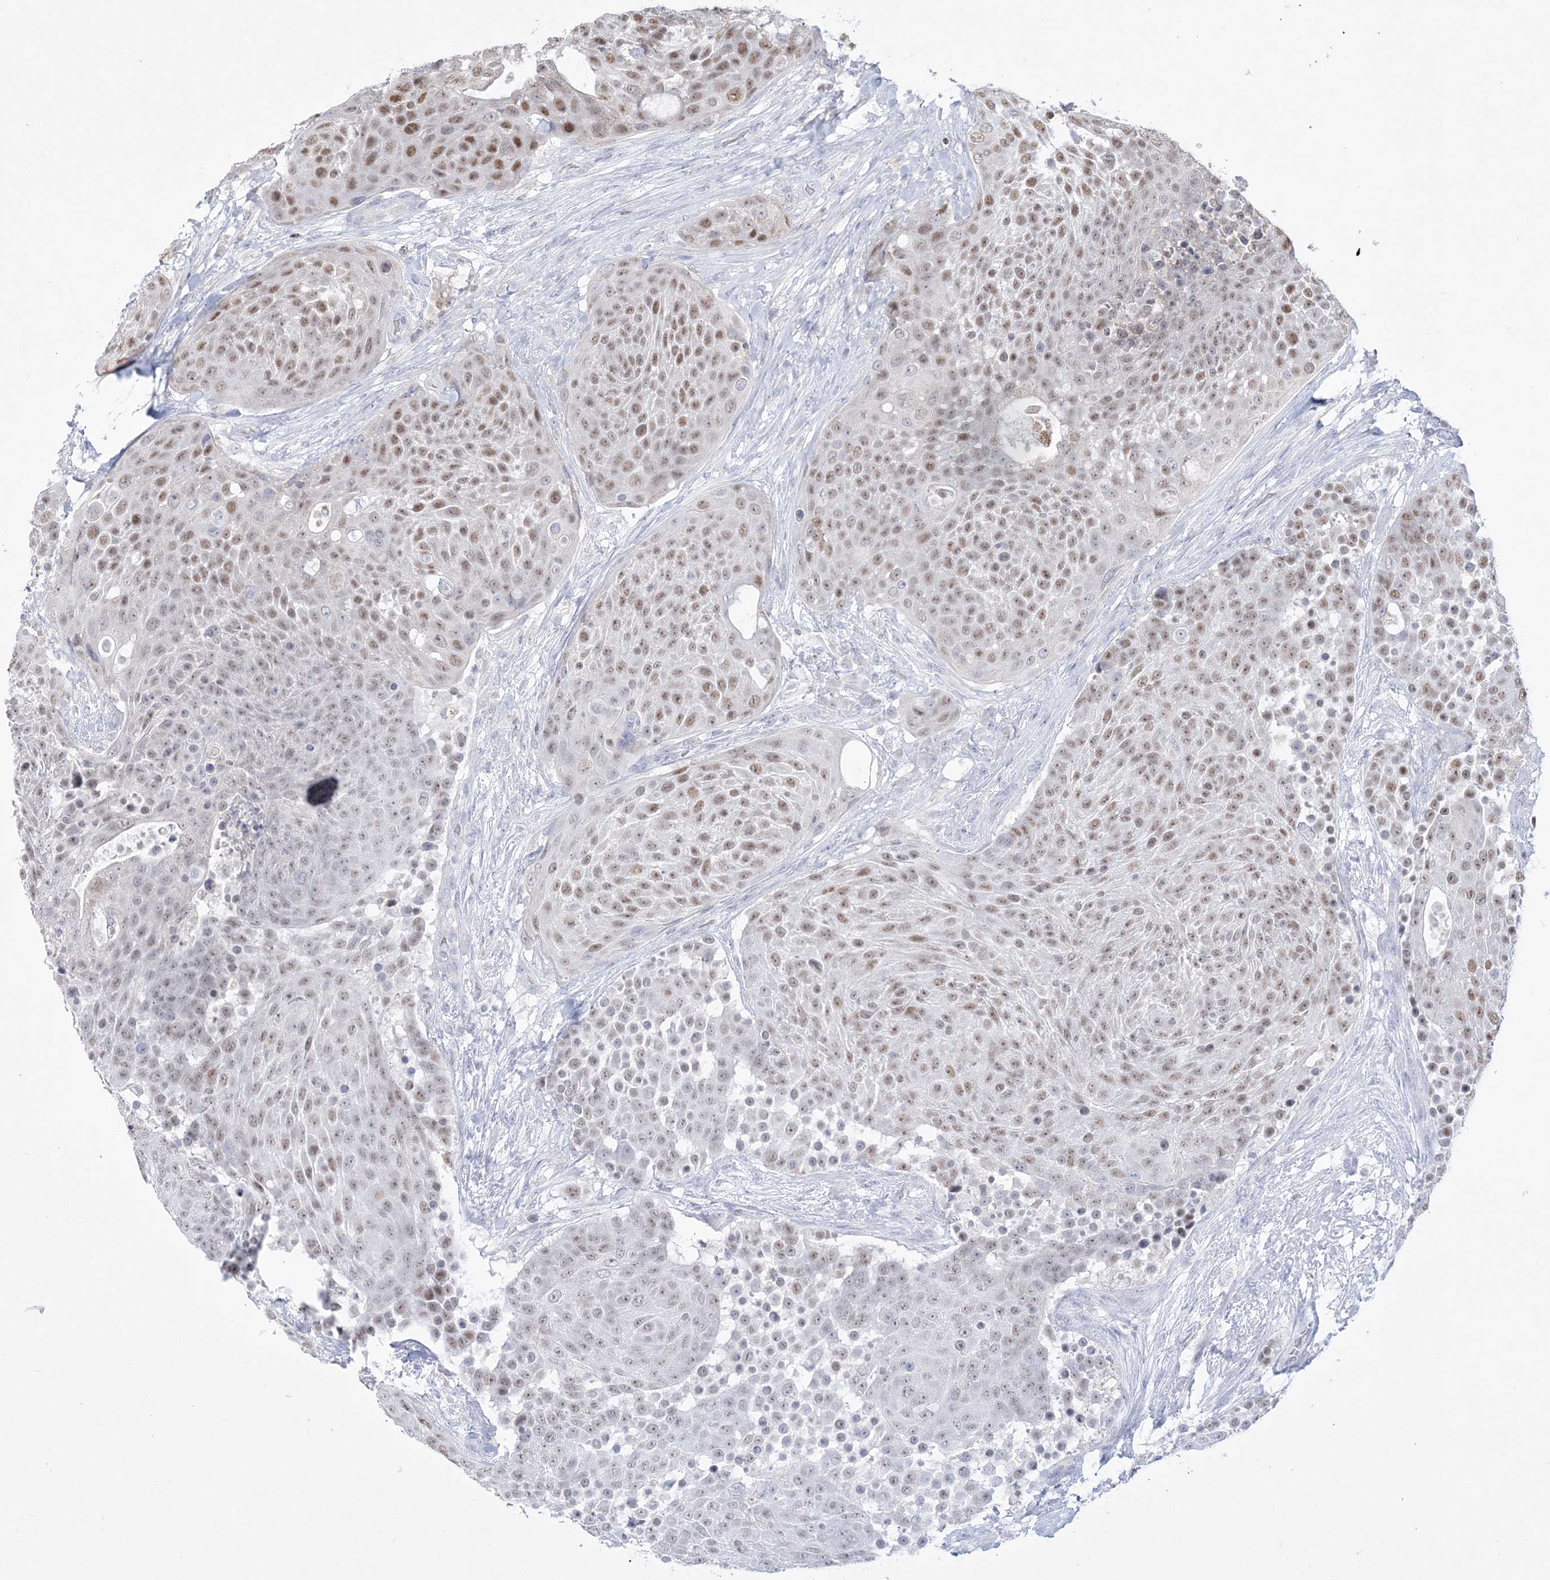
{"staining": {"intensity": "moderate", "quantity": "25%-75%", "location": "nuclear"}, "tissue": "urothelial cancer", "cell_type": "Tumor cells", "image_type": "cancer", "snomed": [{"axis": "morphology", "description": "Urothelial carcinoma, High grade"}, {"axis": "topography", "description": "Urinary bladder"}], "caption": "High-grade urothelial carcinoma was stained to show a protein in brown. There is medium levels of moderate nuclear positivity in about 25%-75% of tumor cells.", "gene": "WDR27", "patient": {"sex": "female", "age": 63}}